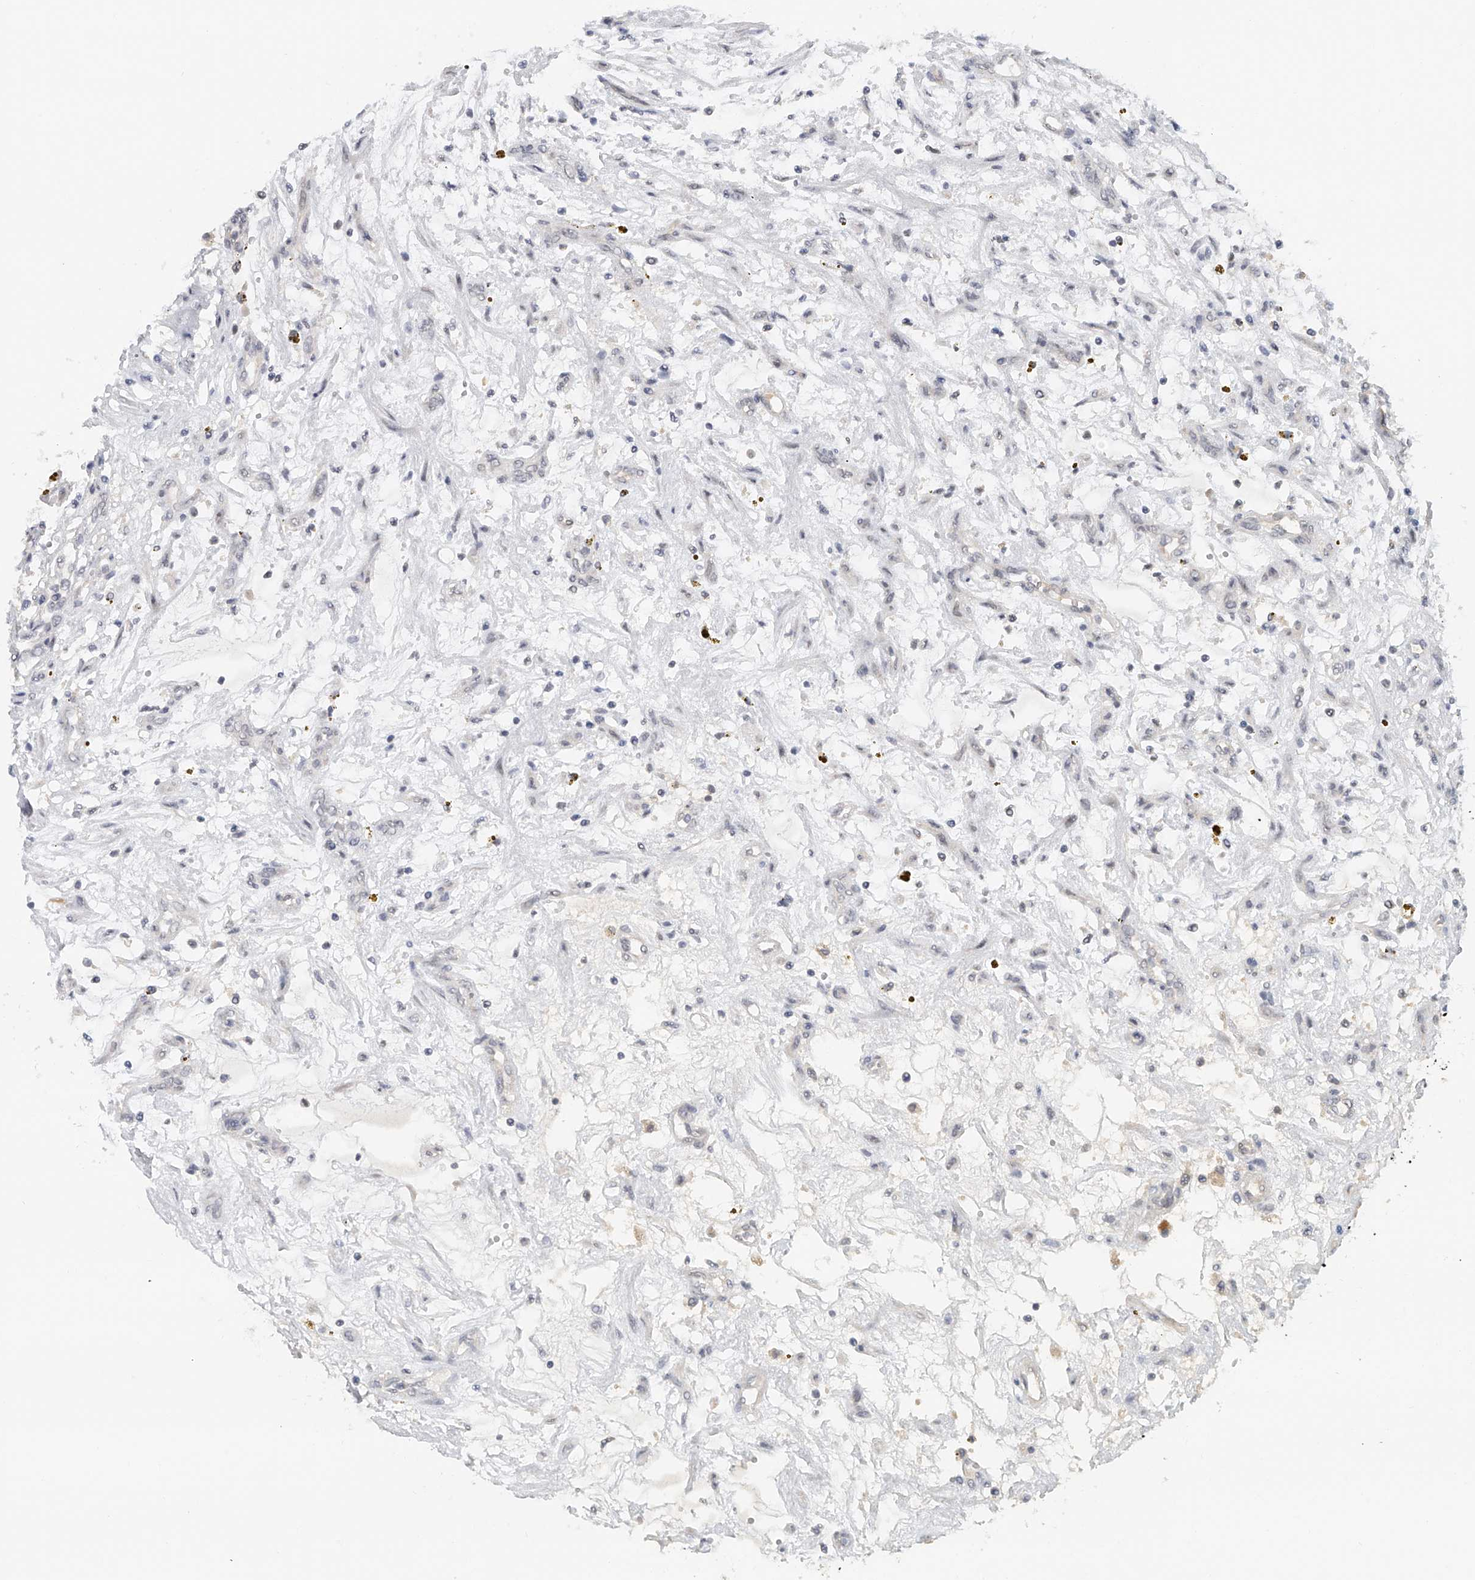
{"staining": {"intensity": "negative", "quantity": "none", "location": "none"}, "tissue": "renal cancer", "cell_type": "Tumor cells", "image_type": "cancer", "snomed": [{"axis": "morphology", "description": "Adenocarcinoma, NOS"}, {"axis": "topography", "description": "Kidney"}], "caption": "Tumor cells are negative for protein expression in human renal cancer (adenocarcinoma).", "gene": "DDX43", "patient": {"sex": "female", "age": 57}}